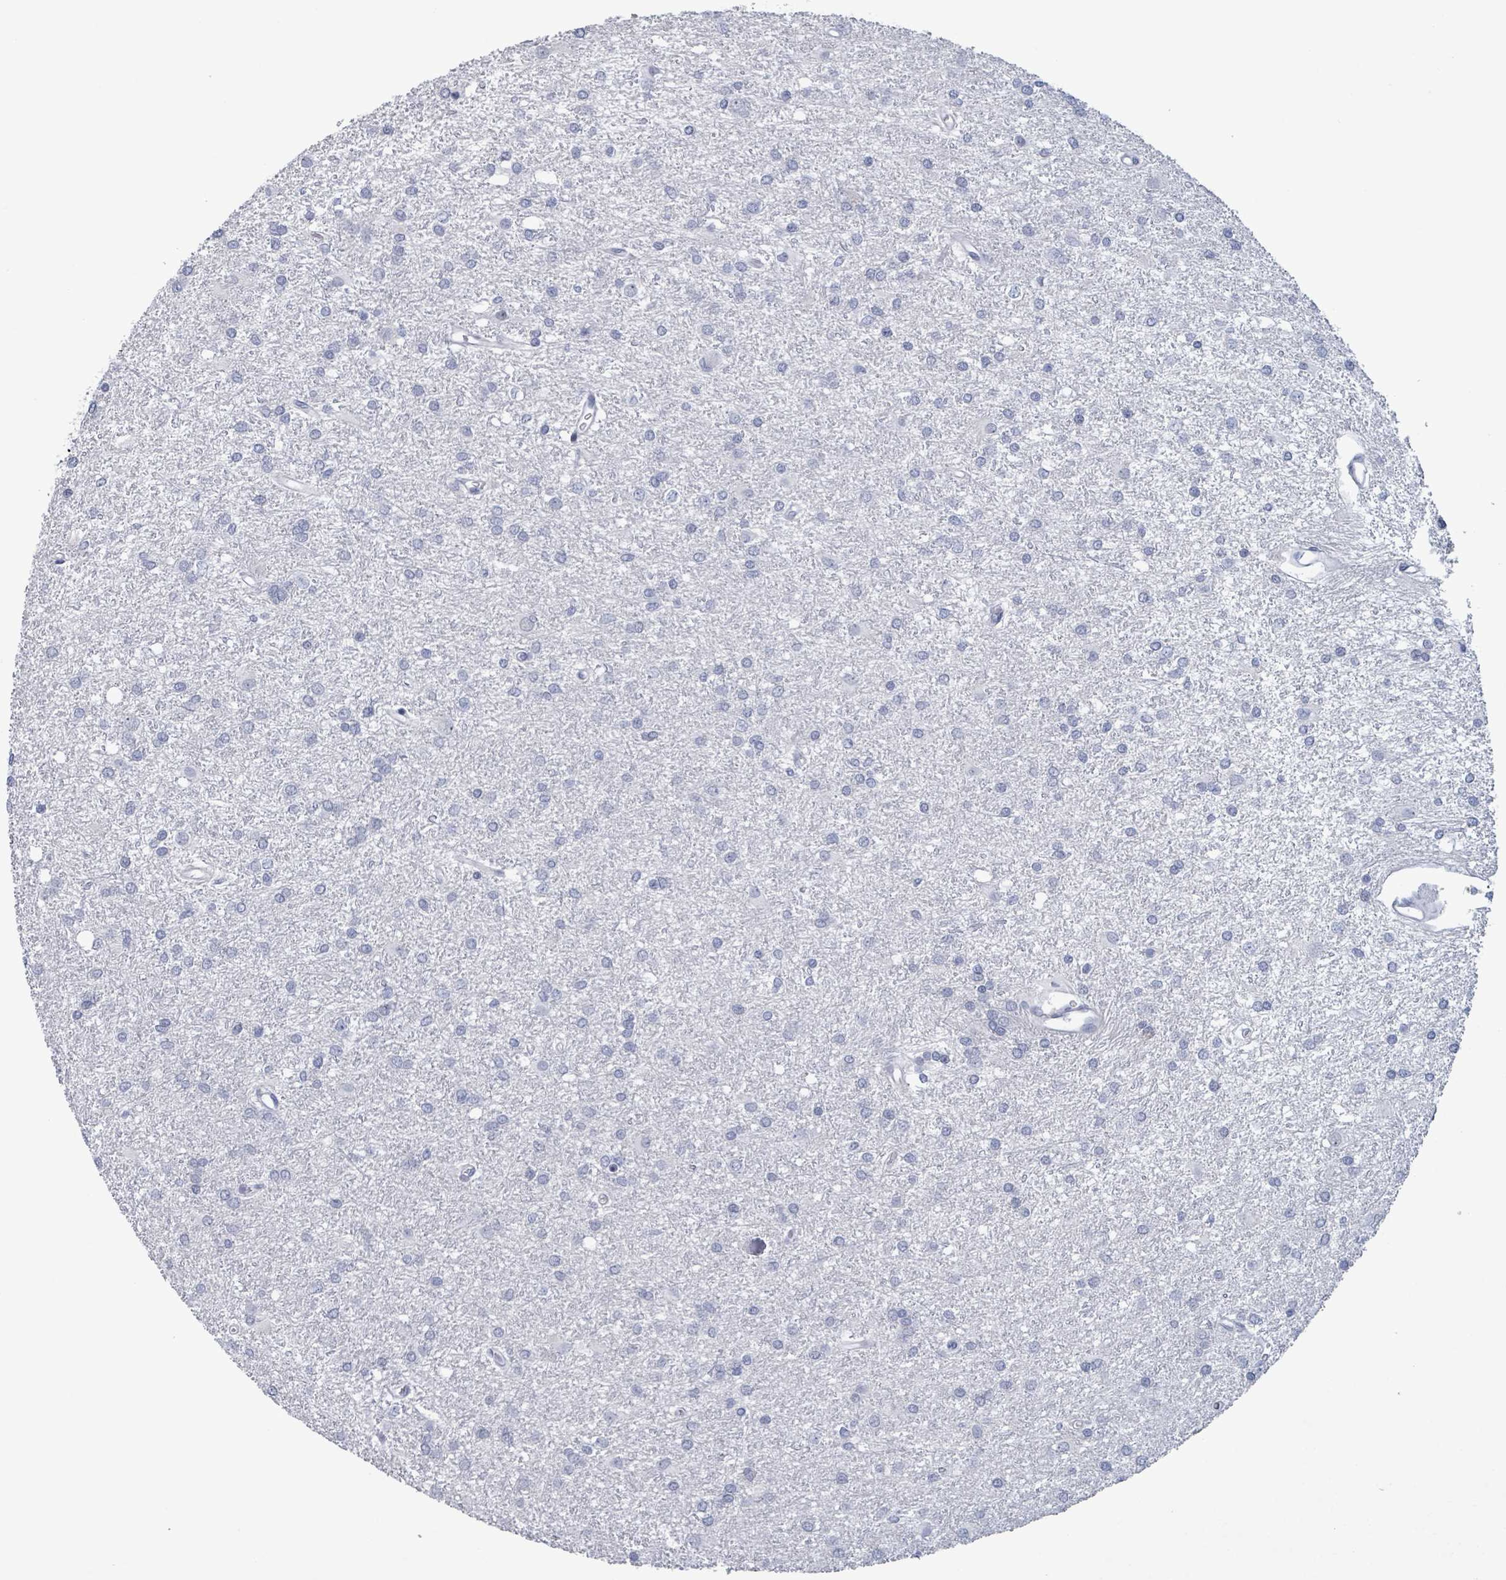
{"staining": {"intensity": "negative", "quantity": "none", "location": "none"}, "tissue": "glioma", "cell_type": "Tumor cells", "image_type": "cancer", "snomed": [{"axis": "morphology", "description": "Glioma, malignant, High grade"}, {"axis": "topography", "description": "Brain"}], "caption": "Immunohistochemistry photomicrograph of glioma stained for a protein (brown), which shows no expression in tumor cells.", "gene": "ZNF771", "patient": {"sex": "female", "age": 50}}